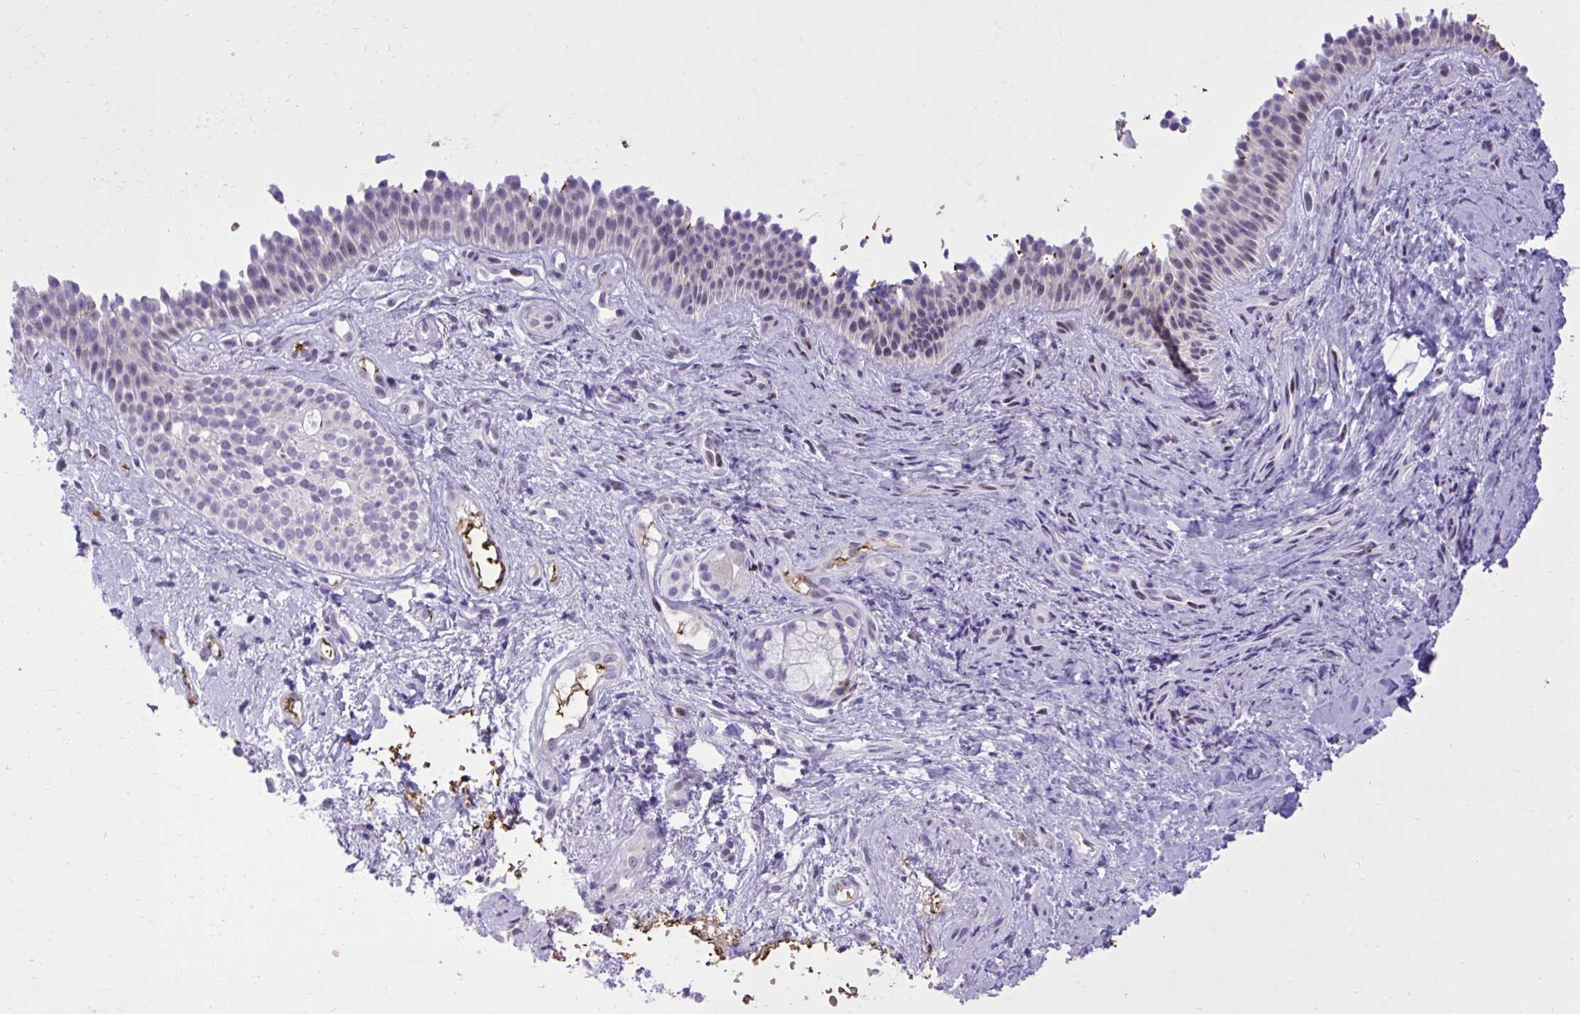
{"staining": {"intensity": "negative", "quantity": "none", "location": "none"}, "tissue": "nasopharynx", "cell_type": "Respiratory epithelial cells", "image_type": "normal", "snomed": [{"axis": "morphology", "description": "Normal tissue, NOS"}, {"axis": "morphology", "description": "Inflammation, NOS"}, {"axis": "topography", "description": "Nasopharynx"}], "caption": "Human nasopharynx stained for a protein using IHC demonstrates no positivity in respiratory epithelial cells.", "gene": "PITPNM3", "patient": {"sex": "male", "age": 54}}